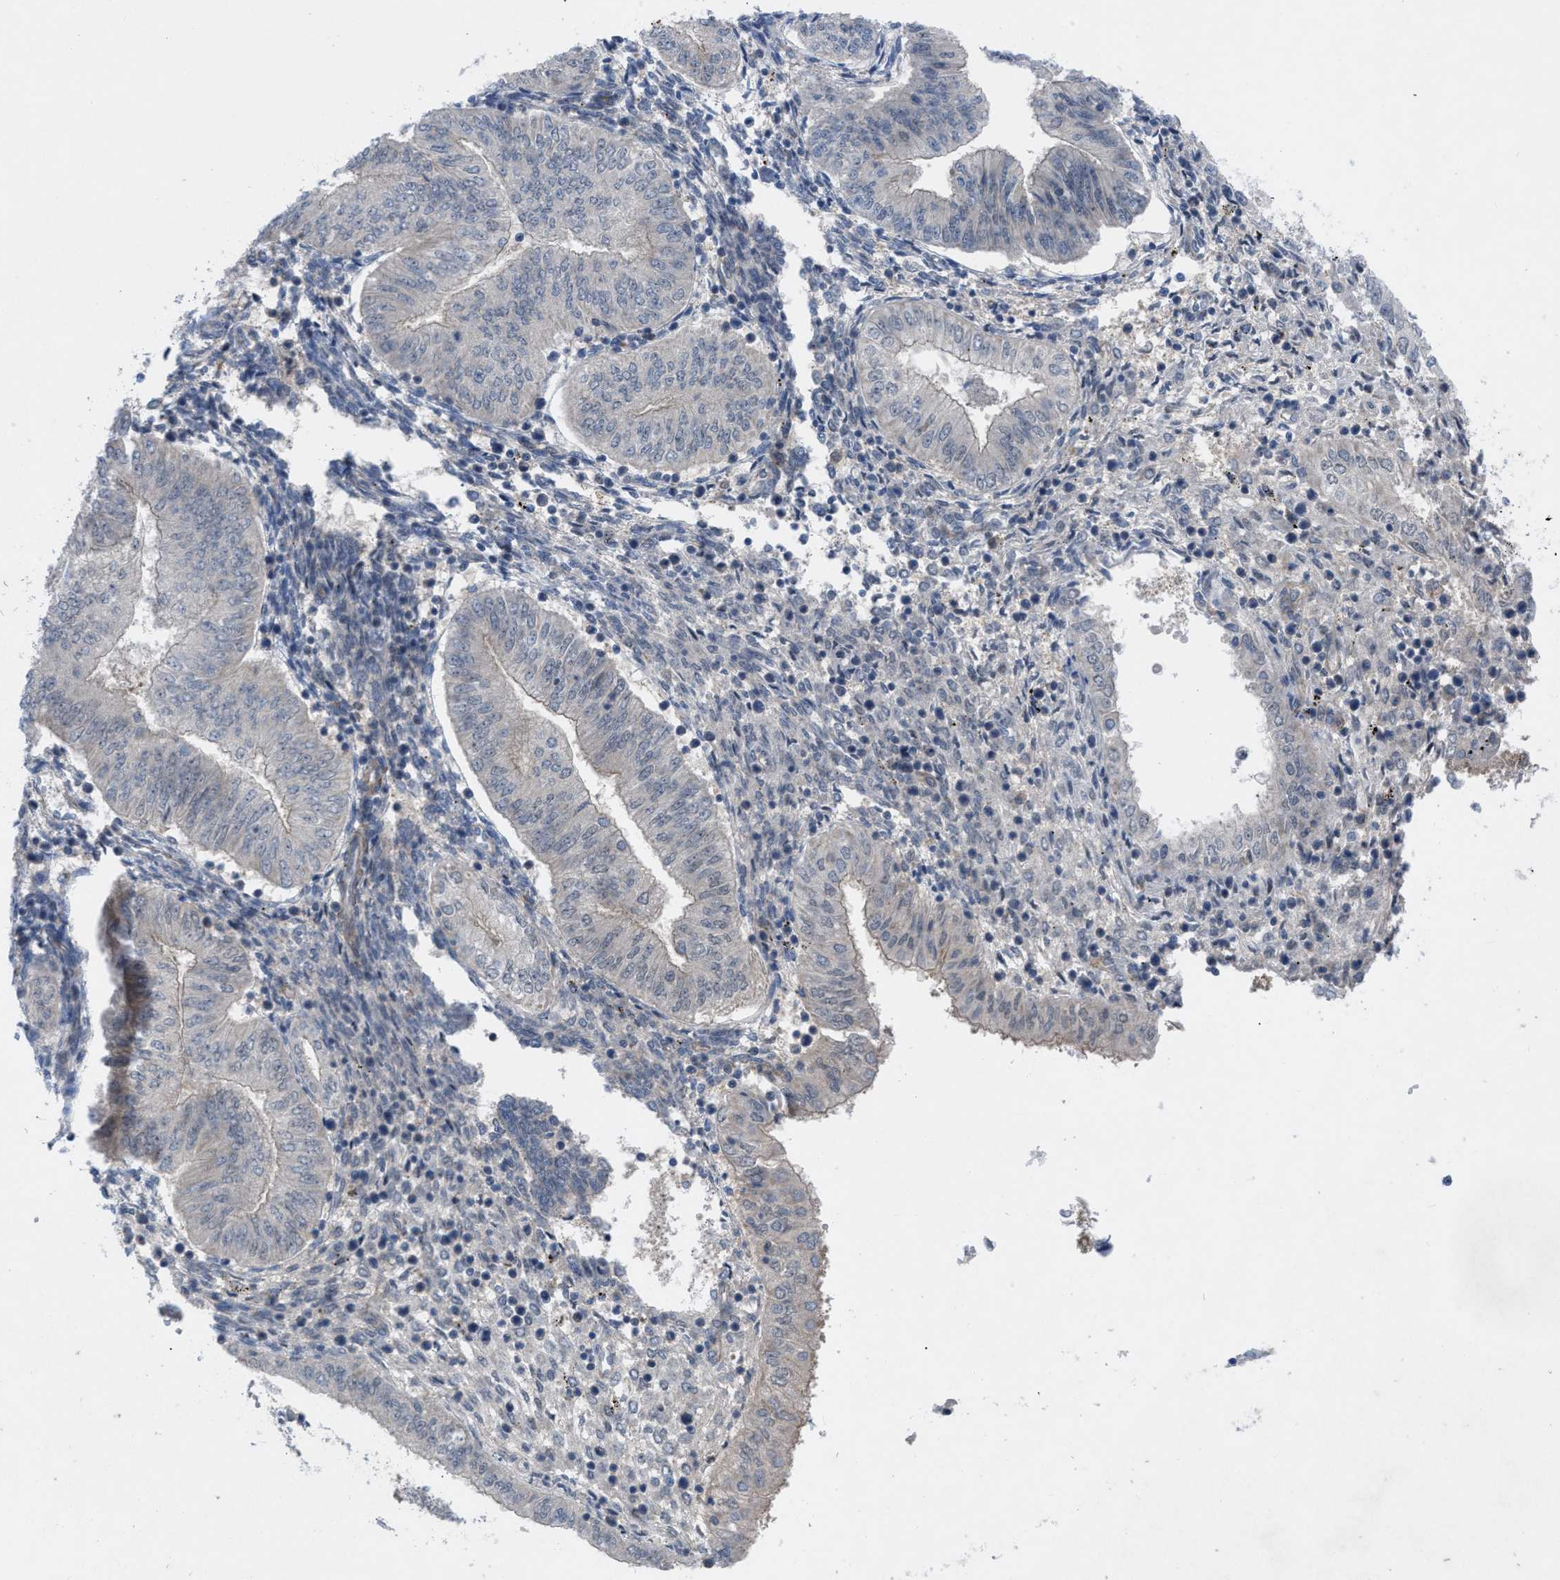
{"staining": {"intensity": "negative", "quantity": "none", "location": "none"}, "tissue": "endometrial cancer", "cell_type": "Tumor cells", "image_type": "cancer", "snomed": [{"axis": "morphology", "description": "Normal tissue, NOS"}, {"axis": "morphology", "description": "Adenocarcinoma, NOS"}, {"axis": "topography", "description": "Endometrium"}], "caption": "DAB (3,3'-diaminobenzidine) immunohistochemical staining of endometrial cancer (adenocarcinoma) demonstrates no significant expression in tumor cells.", "gene": "IL17RE", "patient": {"sex": "female", "age": 53}}